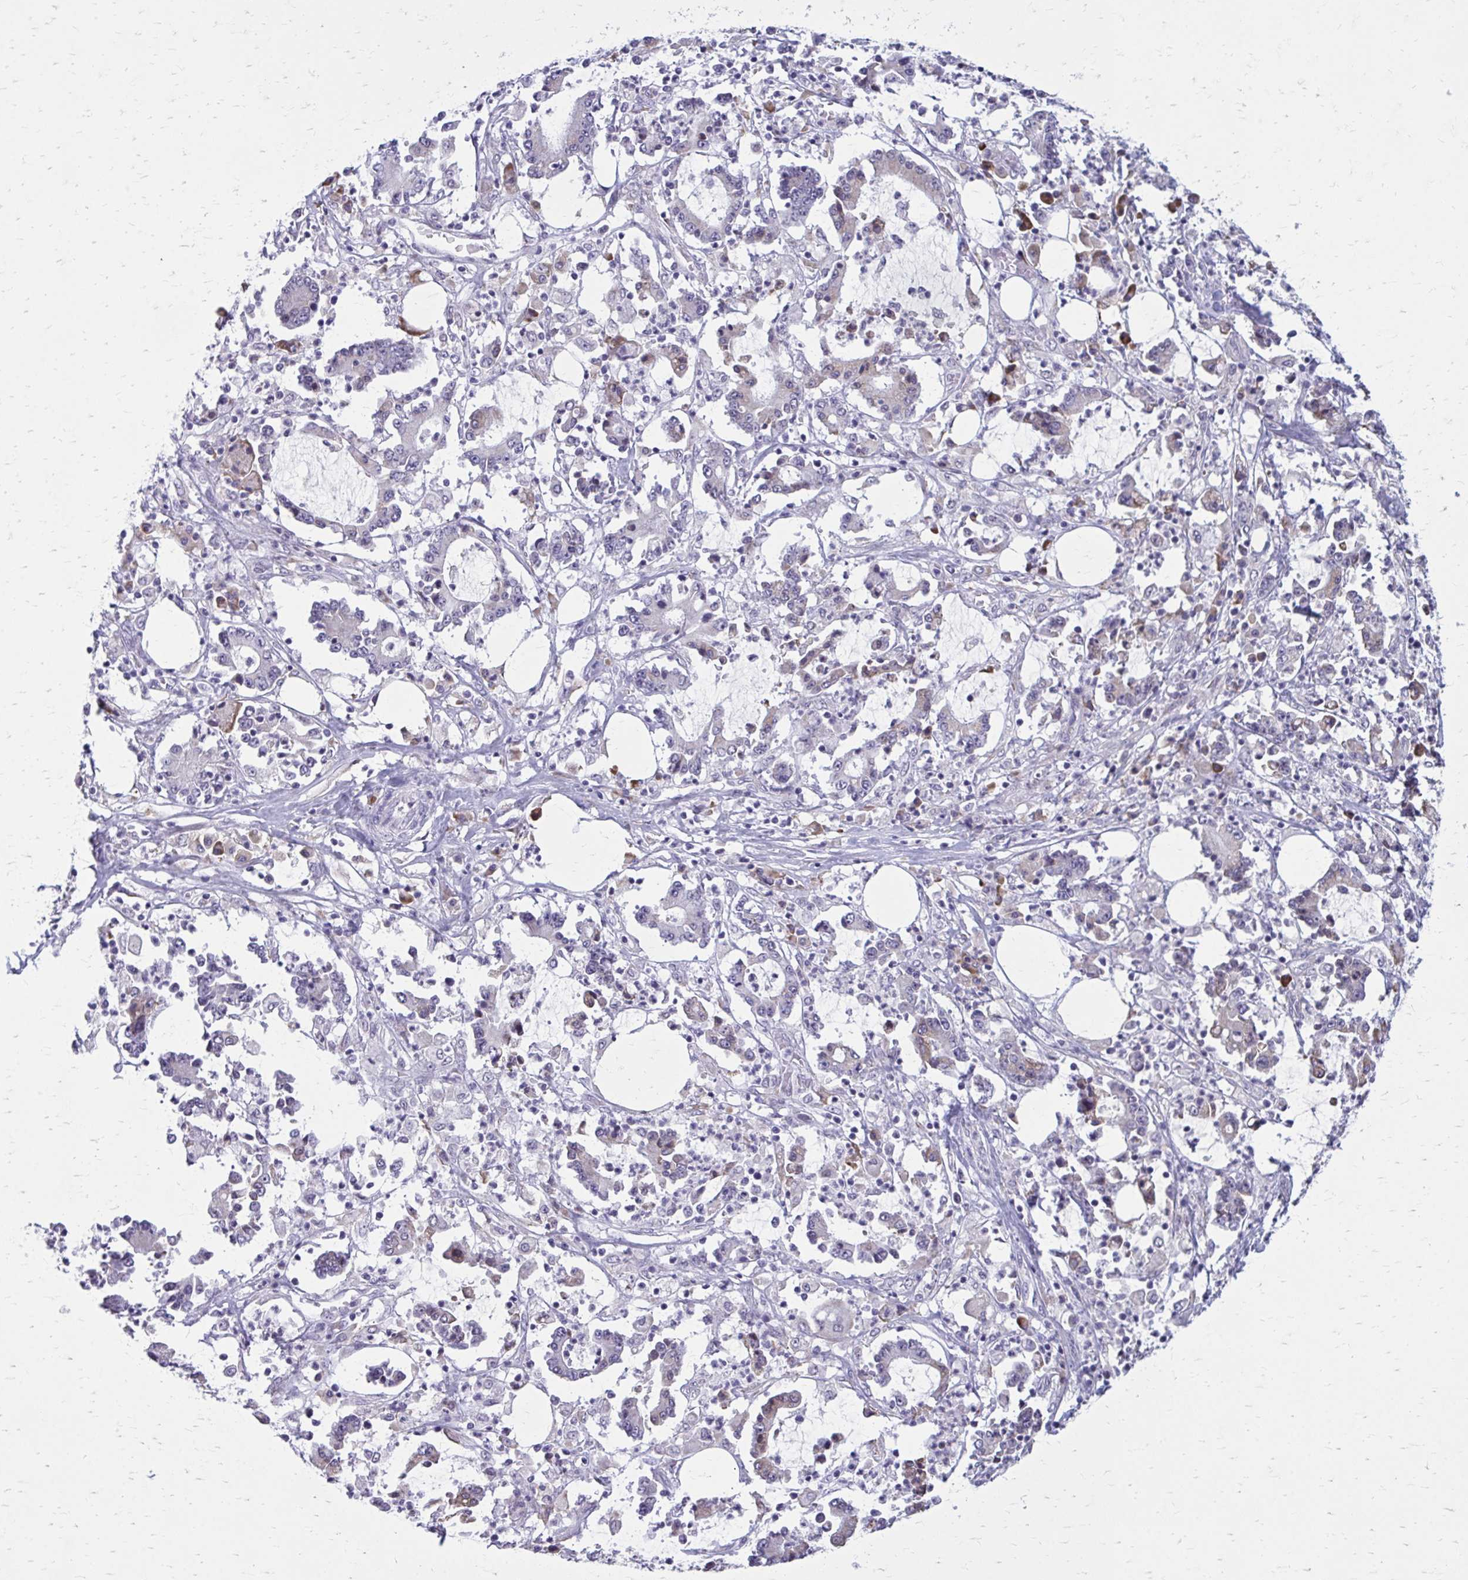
{"staining": {"intensity": "negative", "quantity": "none", "location": "none"}, "tissue": "stomach cancer", "cell_type": "Tumor cells", "image_type": "cancer", "snomed": [{"axis": "morphology", "description": "Adenocarcinoma, NOS"}, {"axis": "topography", "description": "Stomach, upper"}], "caption": "This is an immunohistochemistry (IHC) photomicrograph of stomach cancer. There is no staining in tumor cells.", "gene": "PROSER1", "patient": {"sex": "male", "age": 68}}